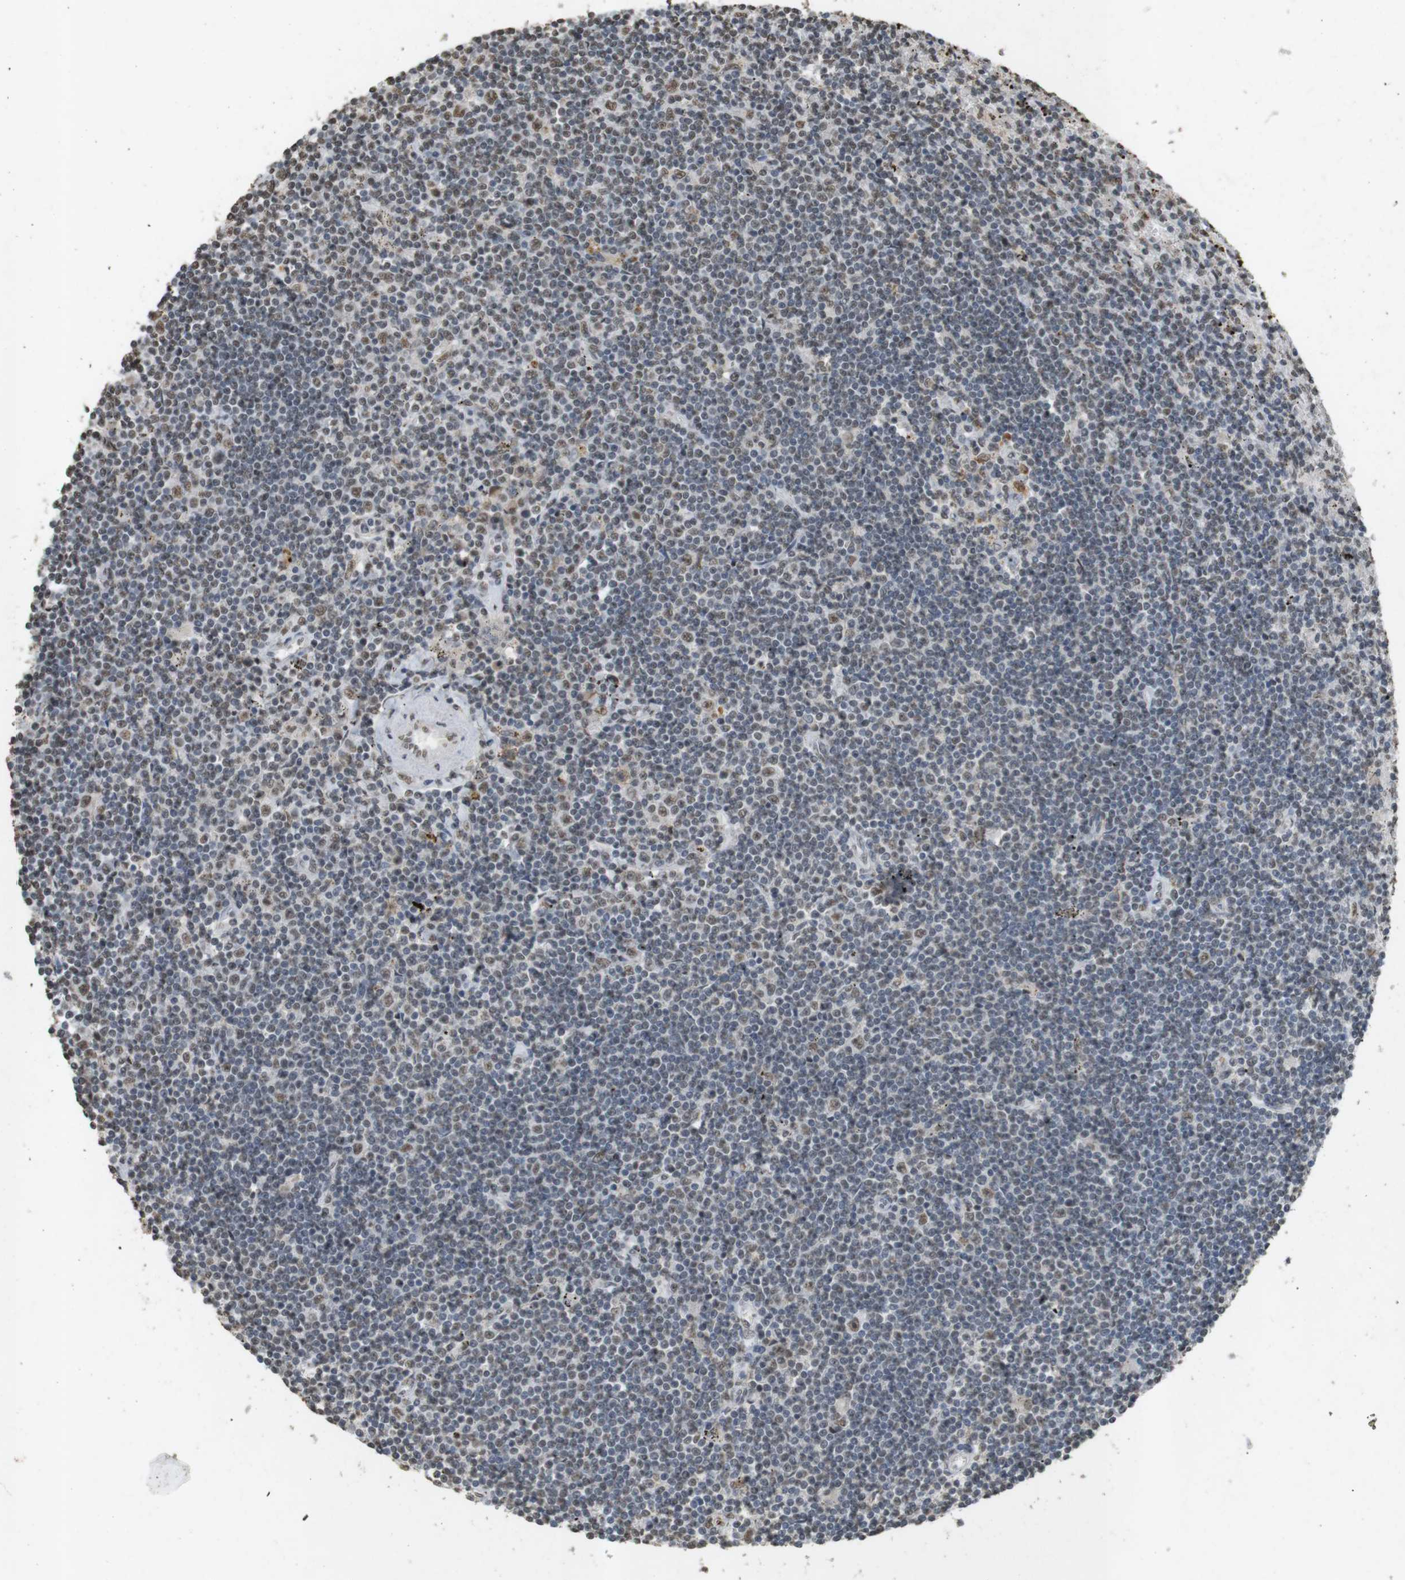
{"staining": {"intensity": "moderate", "quantity": ">75%", "location": "nuclear"}, "tissue": "lymphoma", "cell_type": "Tumor cells", "image_type": "cancer", "snomed": [{"axis": "morphology", "description": "Malignant lymphoma, non-Hodgkin's type, Low grade"}, {"axis": "topography", "description": "Spleen"}], "caption": "High-magnification brightfield microscopy of lymphoma stained with DAB (brown) and counterstained with hematoxylin (blue). tumor cells exhibit moderate nuclear positivity is identified in approximately>75% of cells. The protein of interest is shown in brown color, while the nuclei are stained blue.", "gene": "GATA4", "patient": {"sex": "male", "age": 76}}